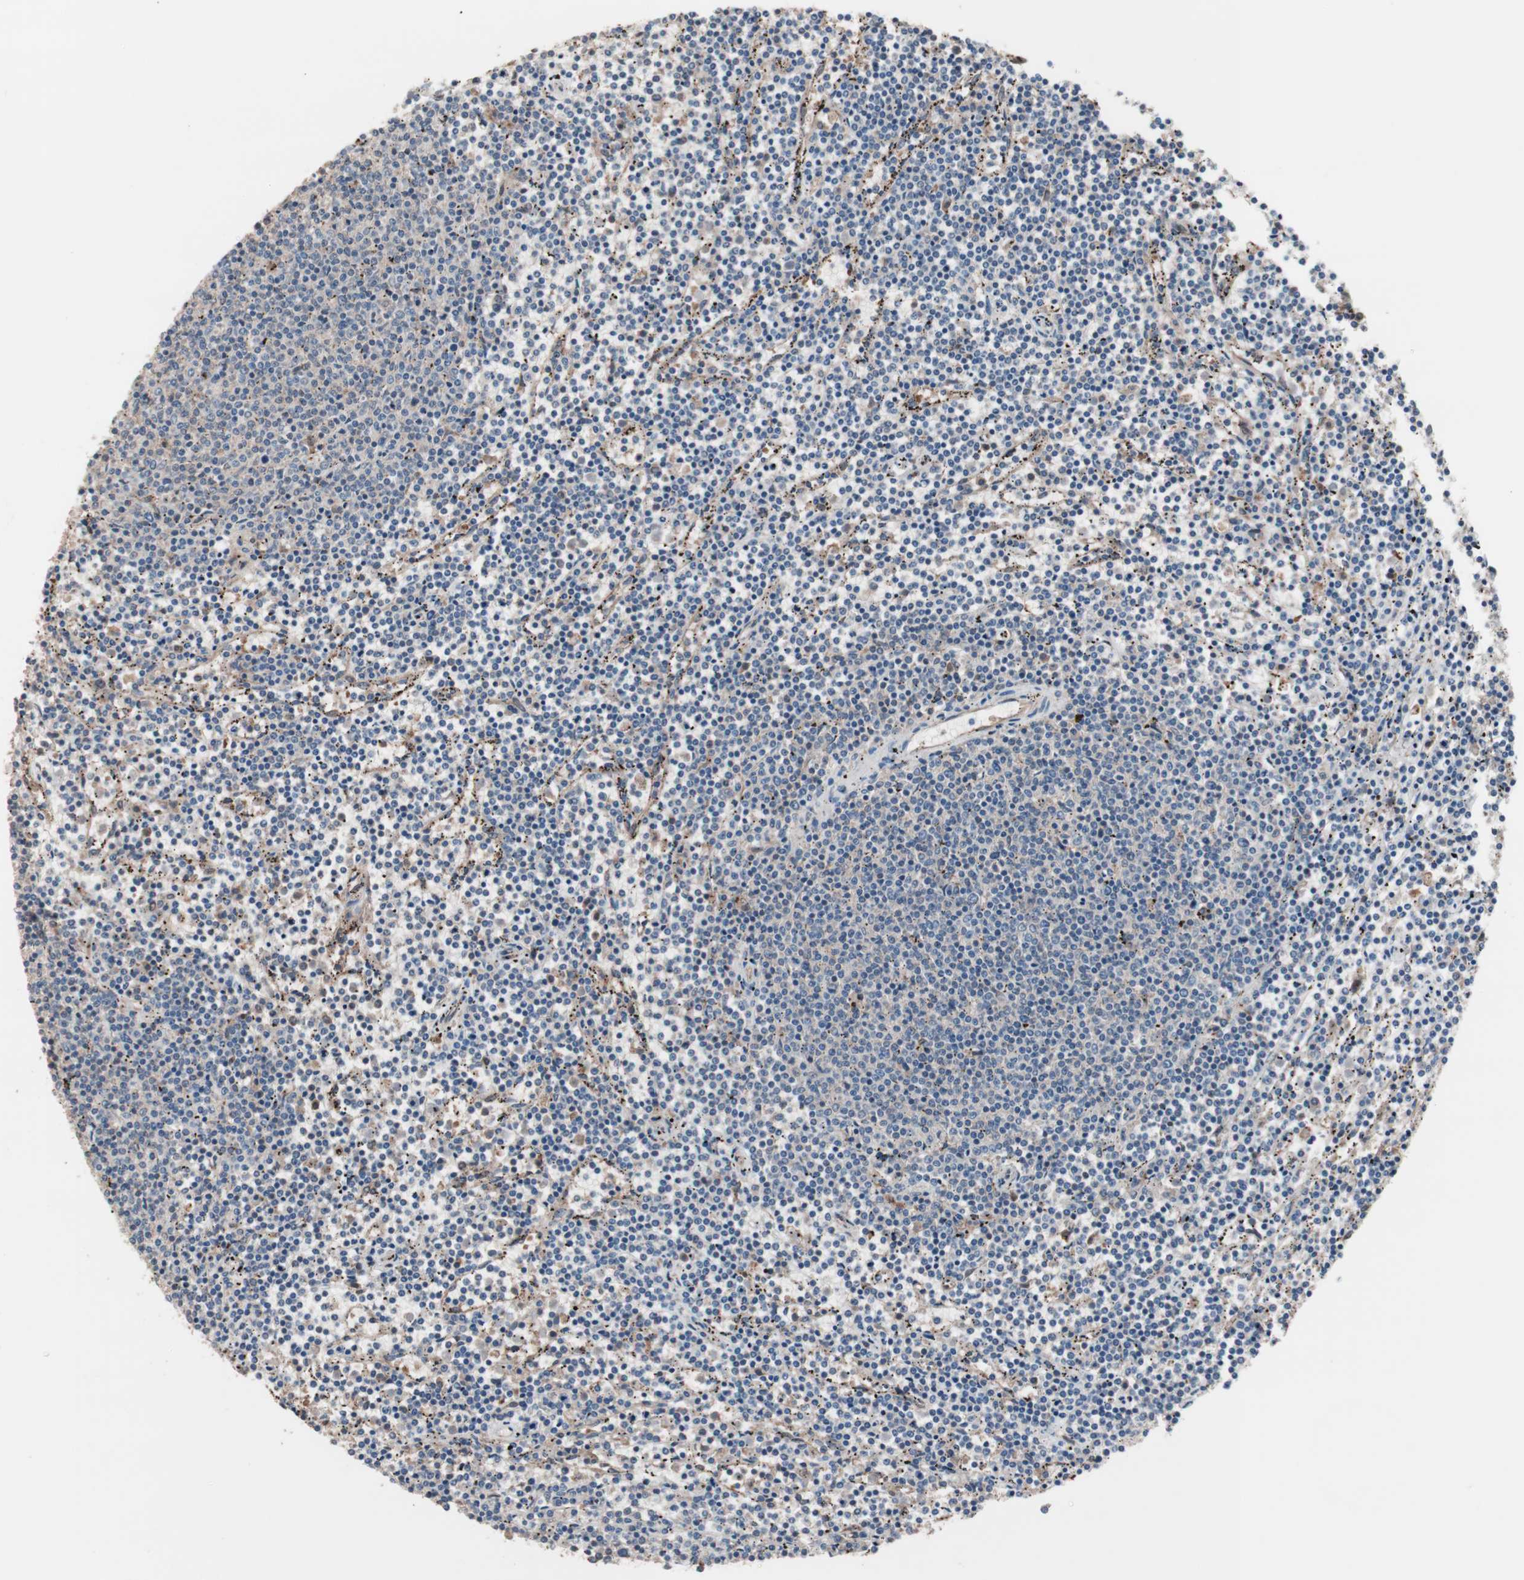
{"staining": {"intensity": "negative", "quantity": "none", "location": "none"}, "tissue": "lymphoma", "cell_type": "Tumor cells", "image_type": "cancer", "snomed": [{"axis": "morphology", "description": "Malignant lymphoma, non-Hodgkin's type, Low grade"}, {"axis": "topography", "description": "Spleen"}], "caption": "Immunohistochemistry (IHC) photomicrograph of low-grade malignant lymphoma, non-Hodgkin's type stained for a protein (brown), which displays no staining in tumor cells.", "gene": "ATG7", "patient": {"sex": "female", "age": 50}}